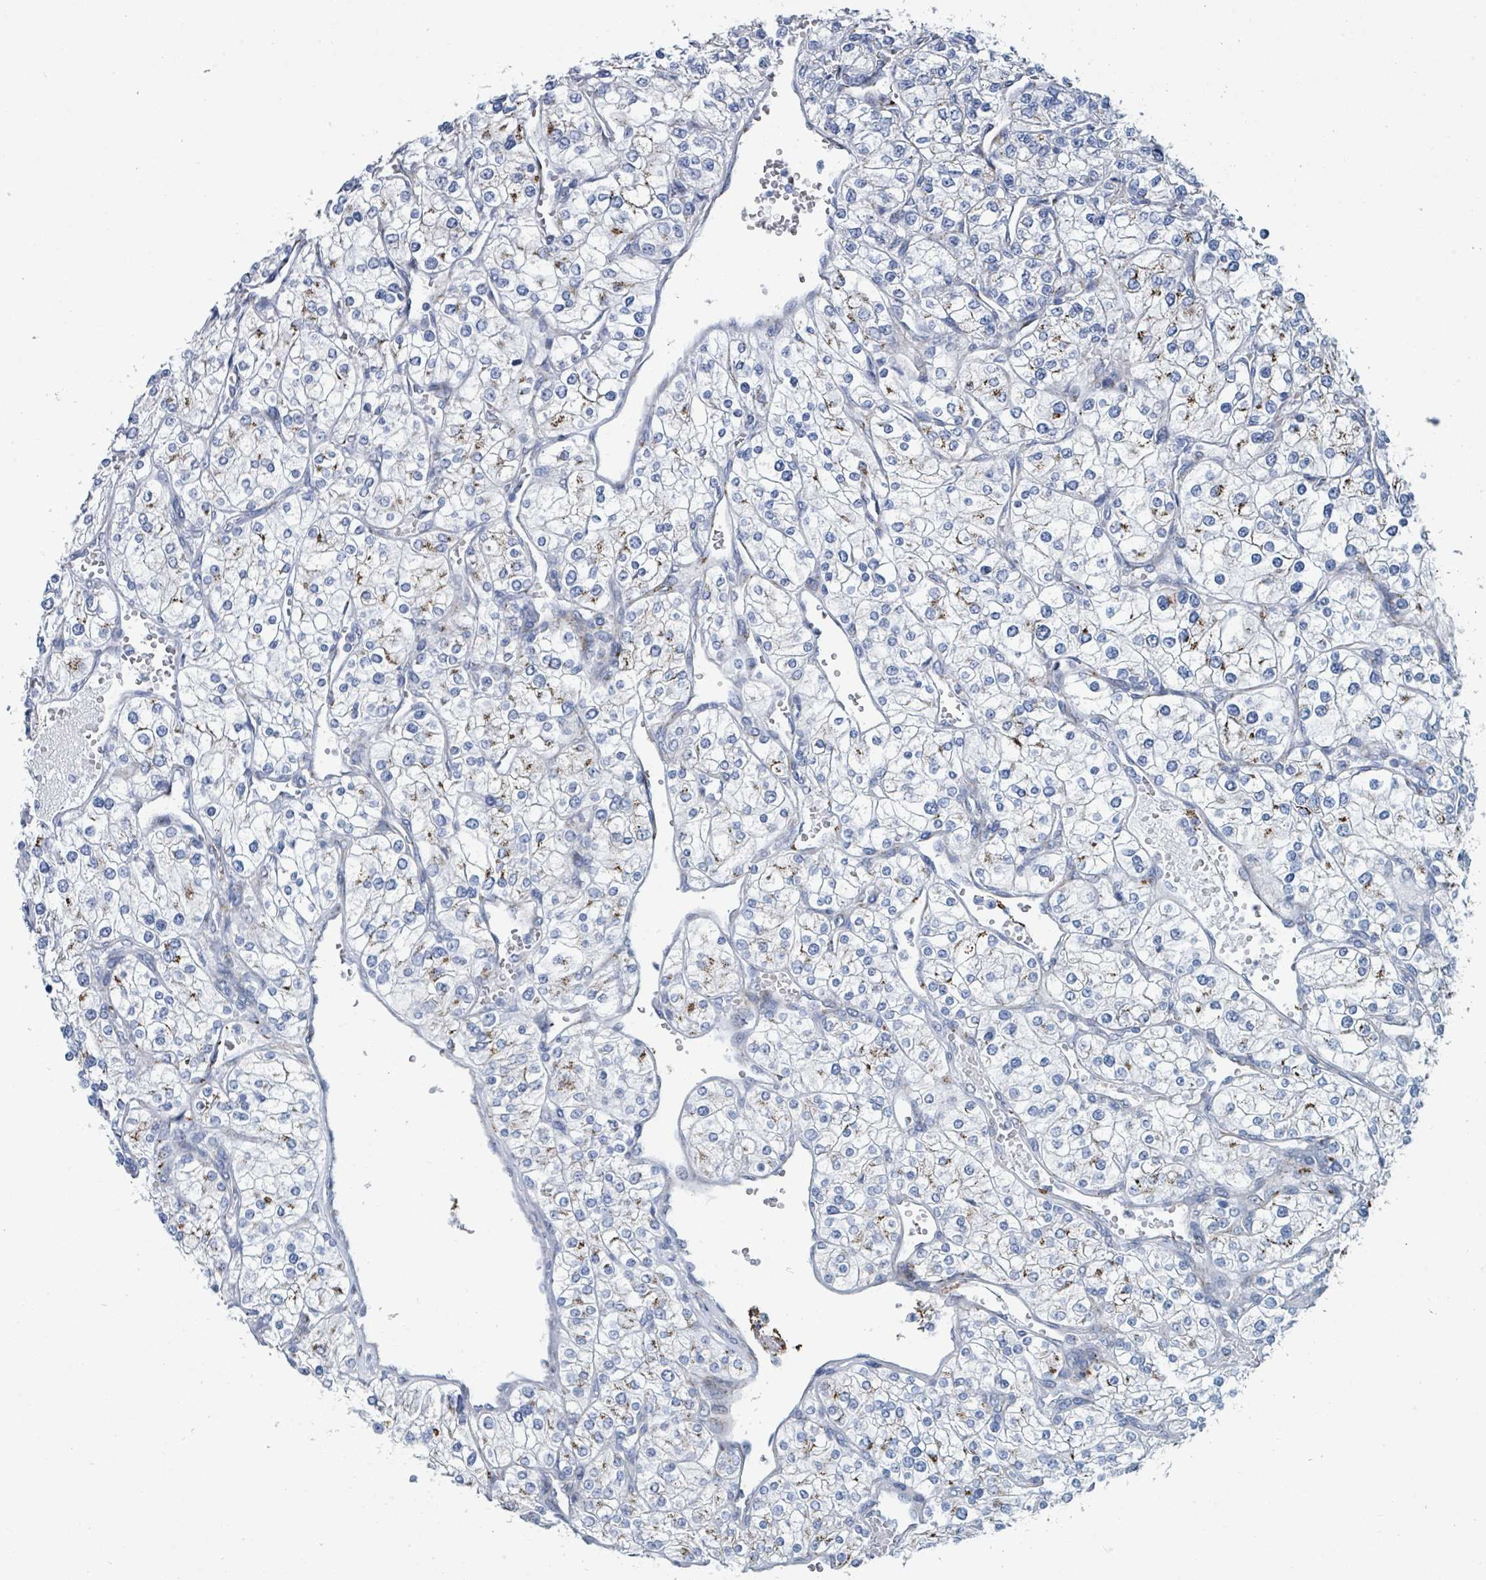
{"staining": {"intensity": "moderate", "quantity": "<25%", "location": "cytoplasmic/membranous"}, "tissue": "renal cancer", "cell_type": "Tumor cells", "image_type": "cancer", "snomed": [{"axis": "morphology", "description": "Adenocarcinoma, NOS"}, {"axis": "topography", "description": "Kidney"}], "caption": "This image shows renal cancer stained with IHC to label a protein in brown. The cytoplasmic/membranous of tumor cells show moderate positivity for the protein. Nuclei are counter-stained blue.", "gene": "DCAF5", "patient": {"sex": "male", "age": 80}}